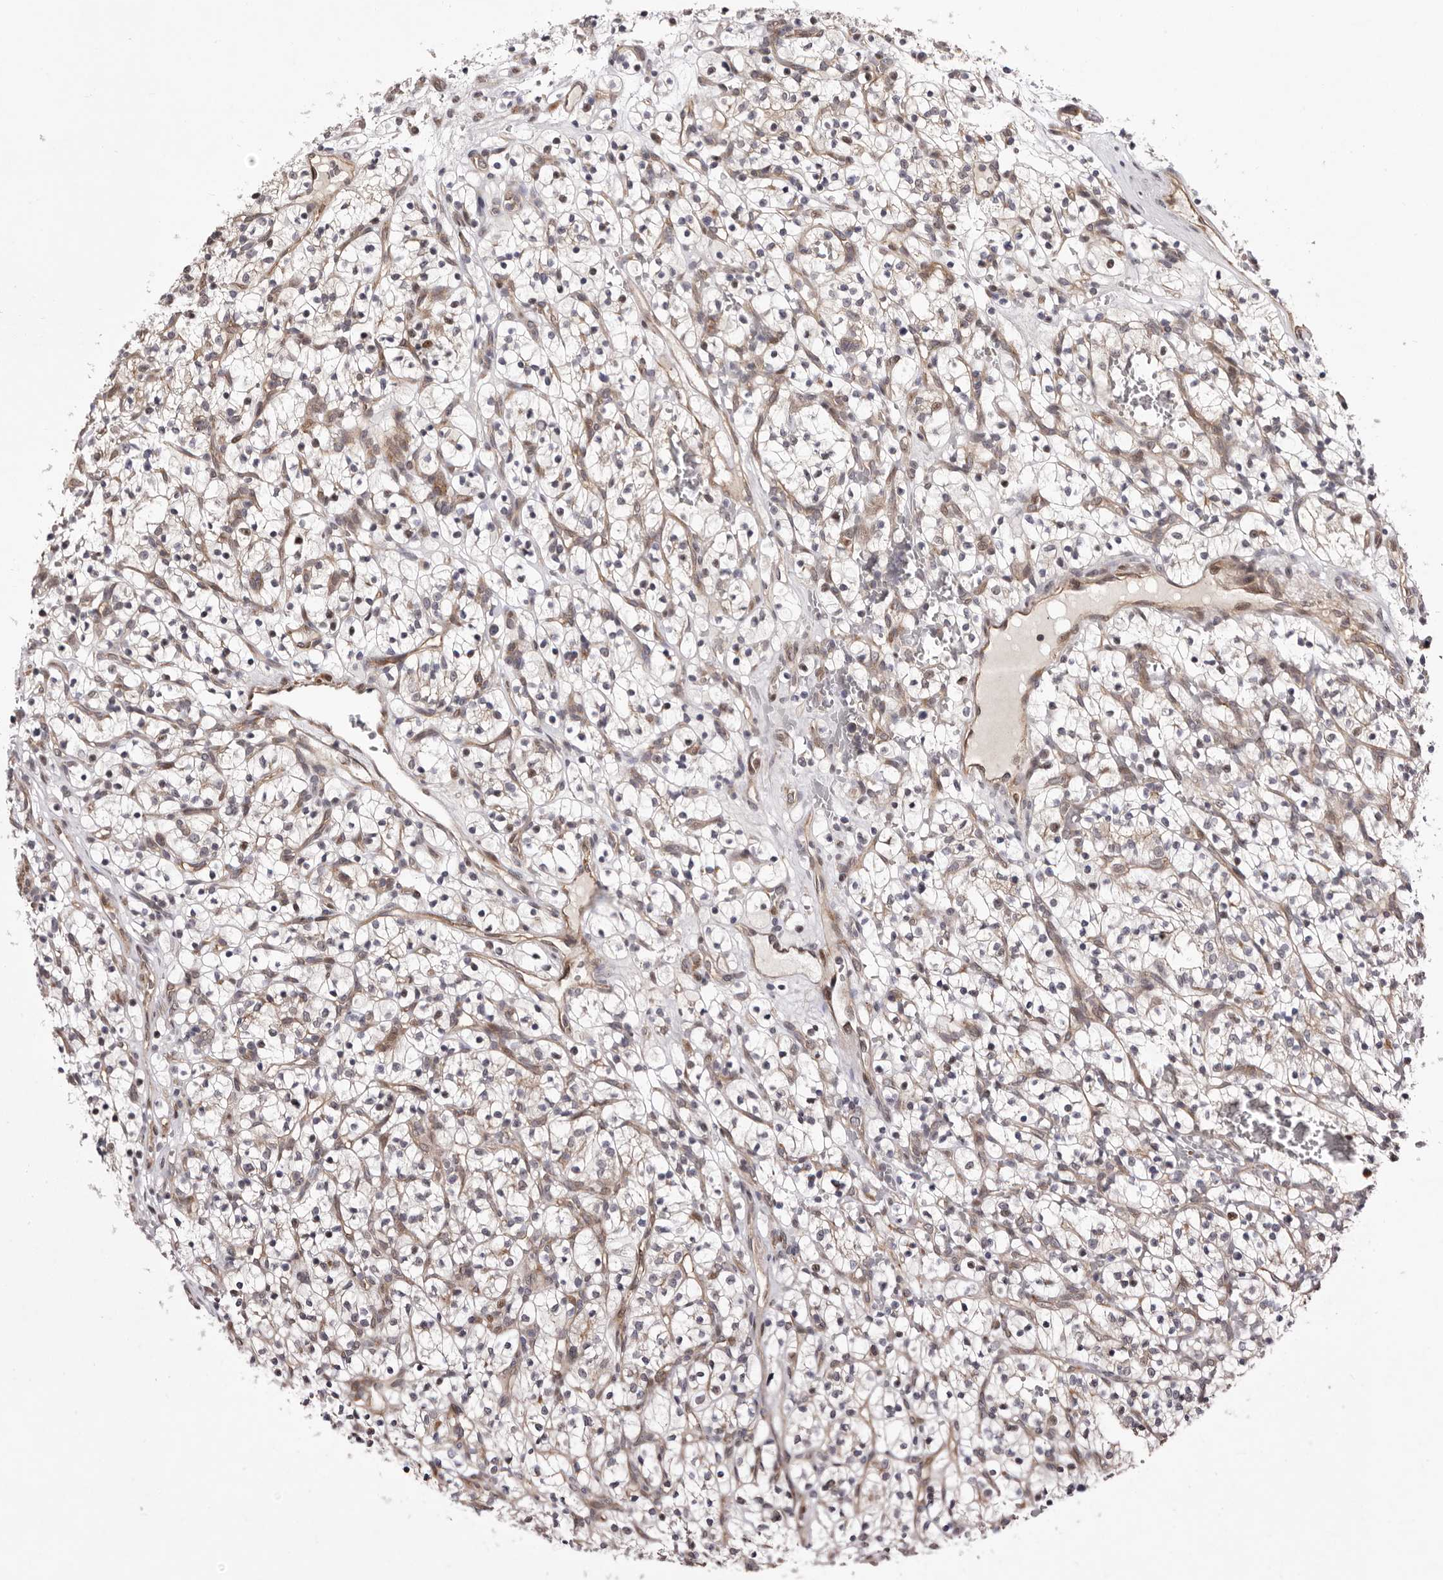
{"staining": {"intensity": "weak", "quantity": "<25%", "location": "cytoplasmic/membranous"}, "tissue": "renal cancer", "cell_type": "Tumor cells", "image_type": "cancer", "snomed": [{"axis": "morphology", "description": "Adenocarcinoma, NOS"}, {"axis": "topography", "description": "Kidney"}], "caption": "Tumor cells are negative for brown protein staining in renal adenocarcinoma.", "gene": "GLRX3", "patient": {"sex": "female", "age": 57}}